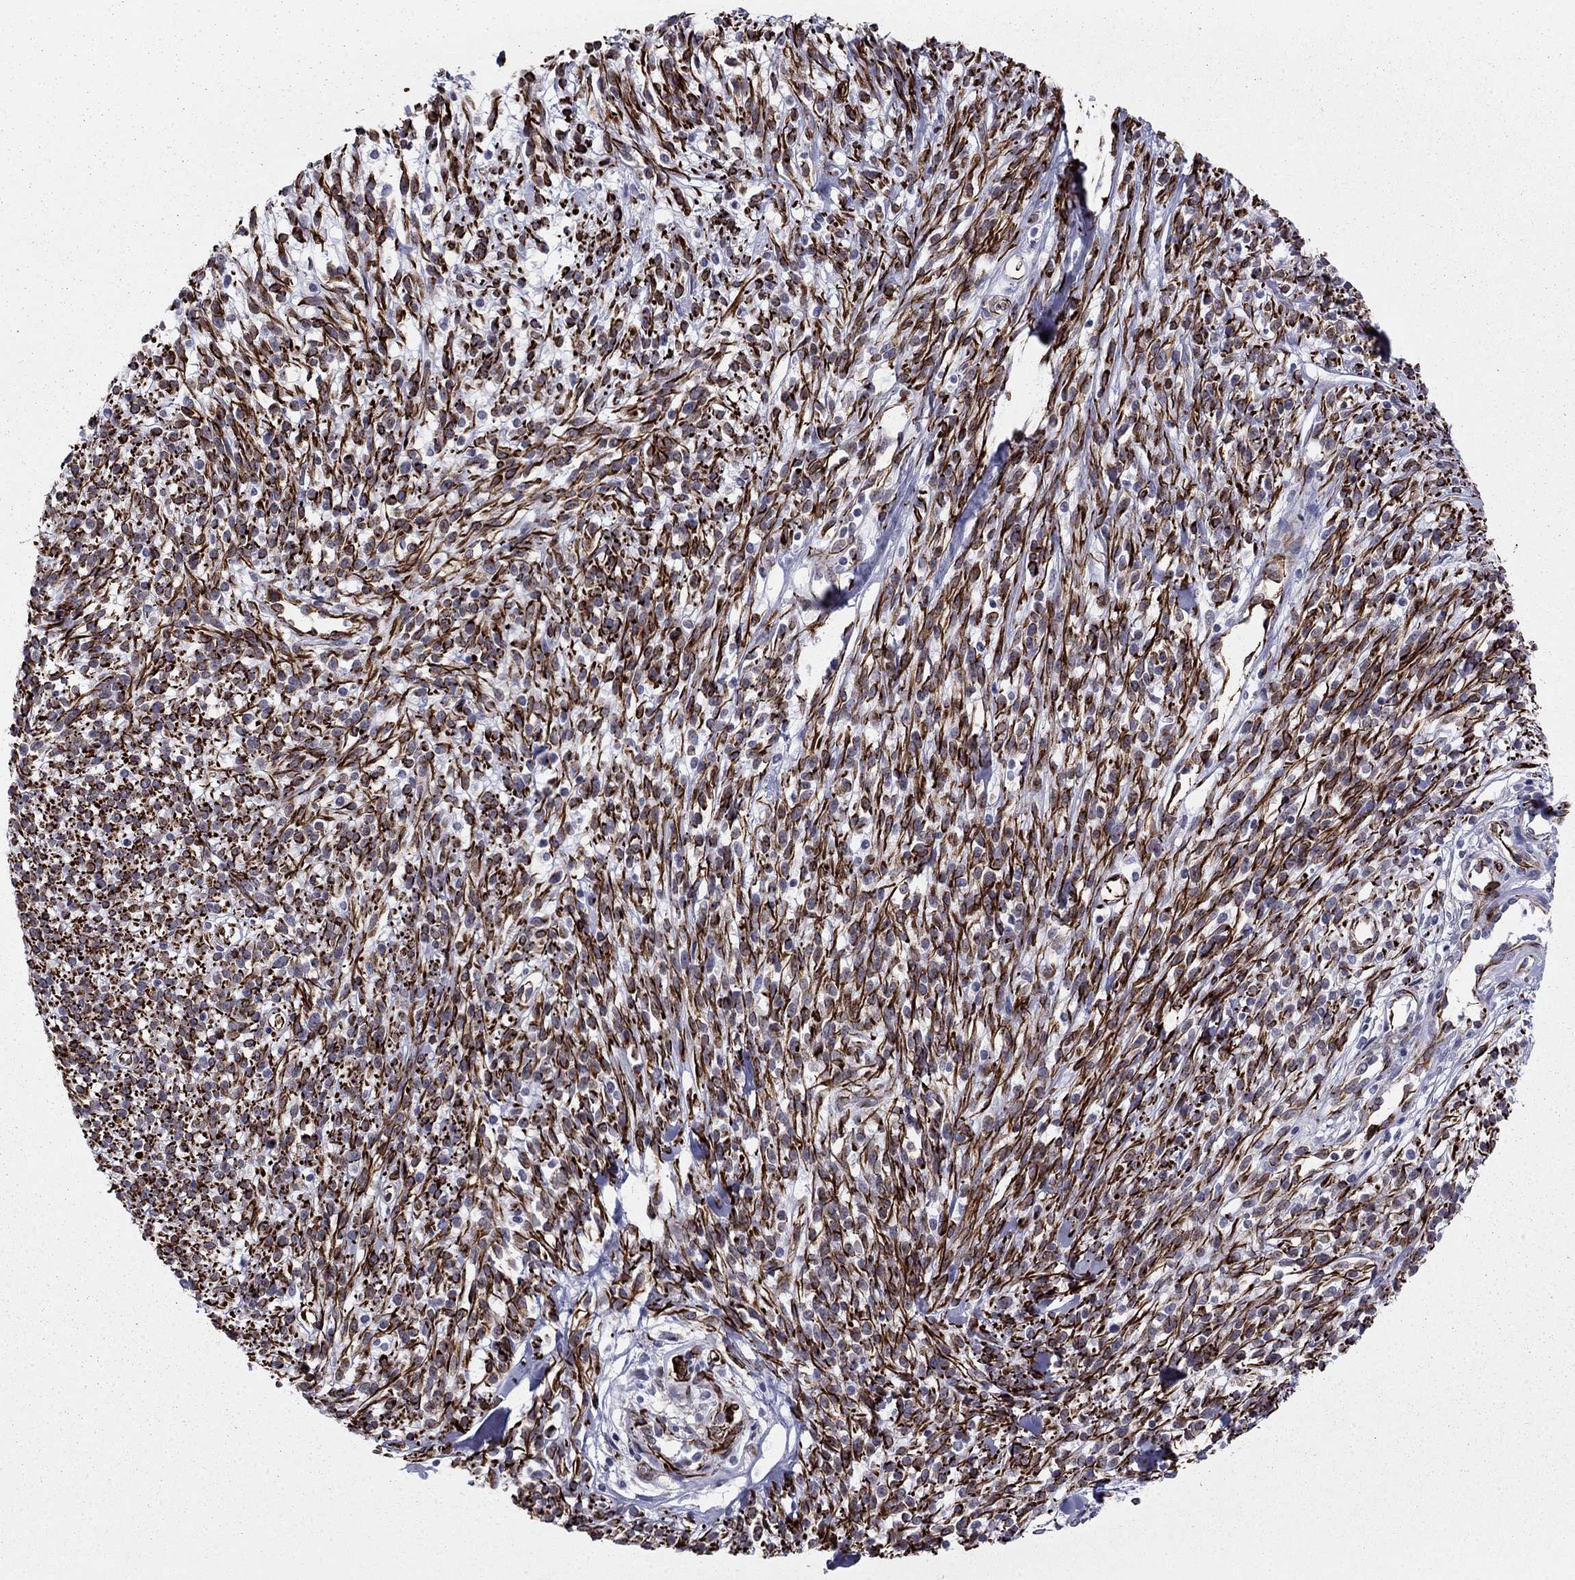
{"staining": {"intensity": "strong", "quantity": "25%-75%", "location": "cytoplasmic/membranous"}, "tissue": "melanoma", "cell_type": "Tumor cells", "image_type": "cancer", "snomed": [{"axis": "morphology", "description": "Malignant melanoma, NOS"}, {"axis": "topography", "description": "Skin"}, {"axis": "topography", "description": "Skin of trunk"}], "caption": "A micrograph showing strong cytoplasmic/membranous positivity in approximately 25%-75% of tumor cells in malignant melanoma, as visualized by brown immunohistochemical staining.", "gene": "ANKS4B", "patient": {"sex": "male", "age": 74}}